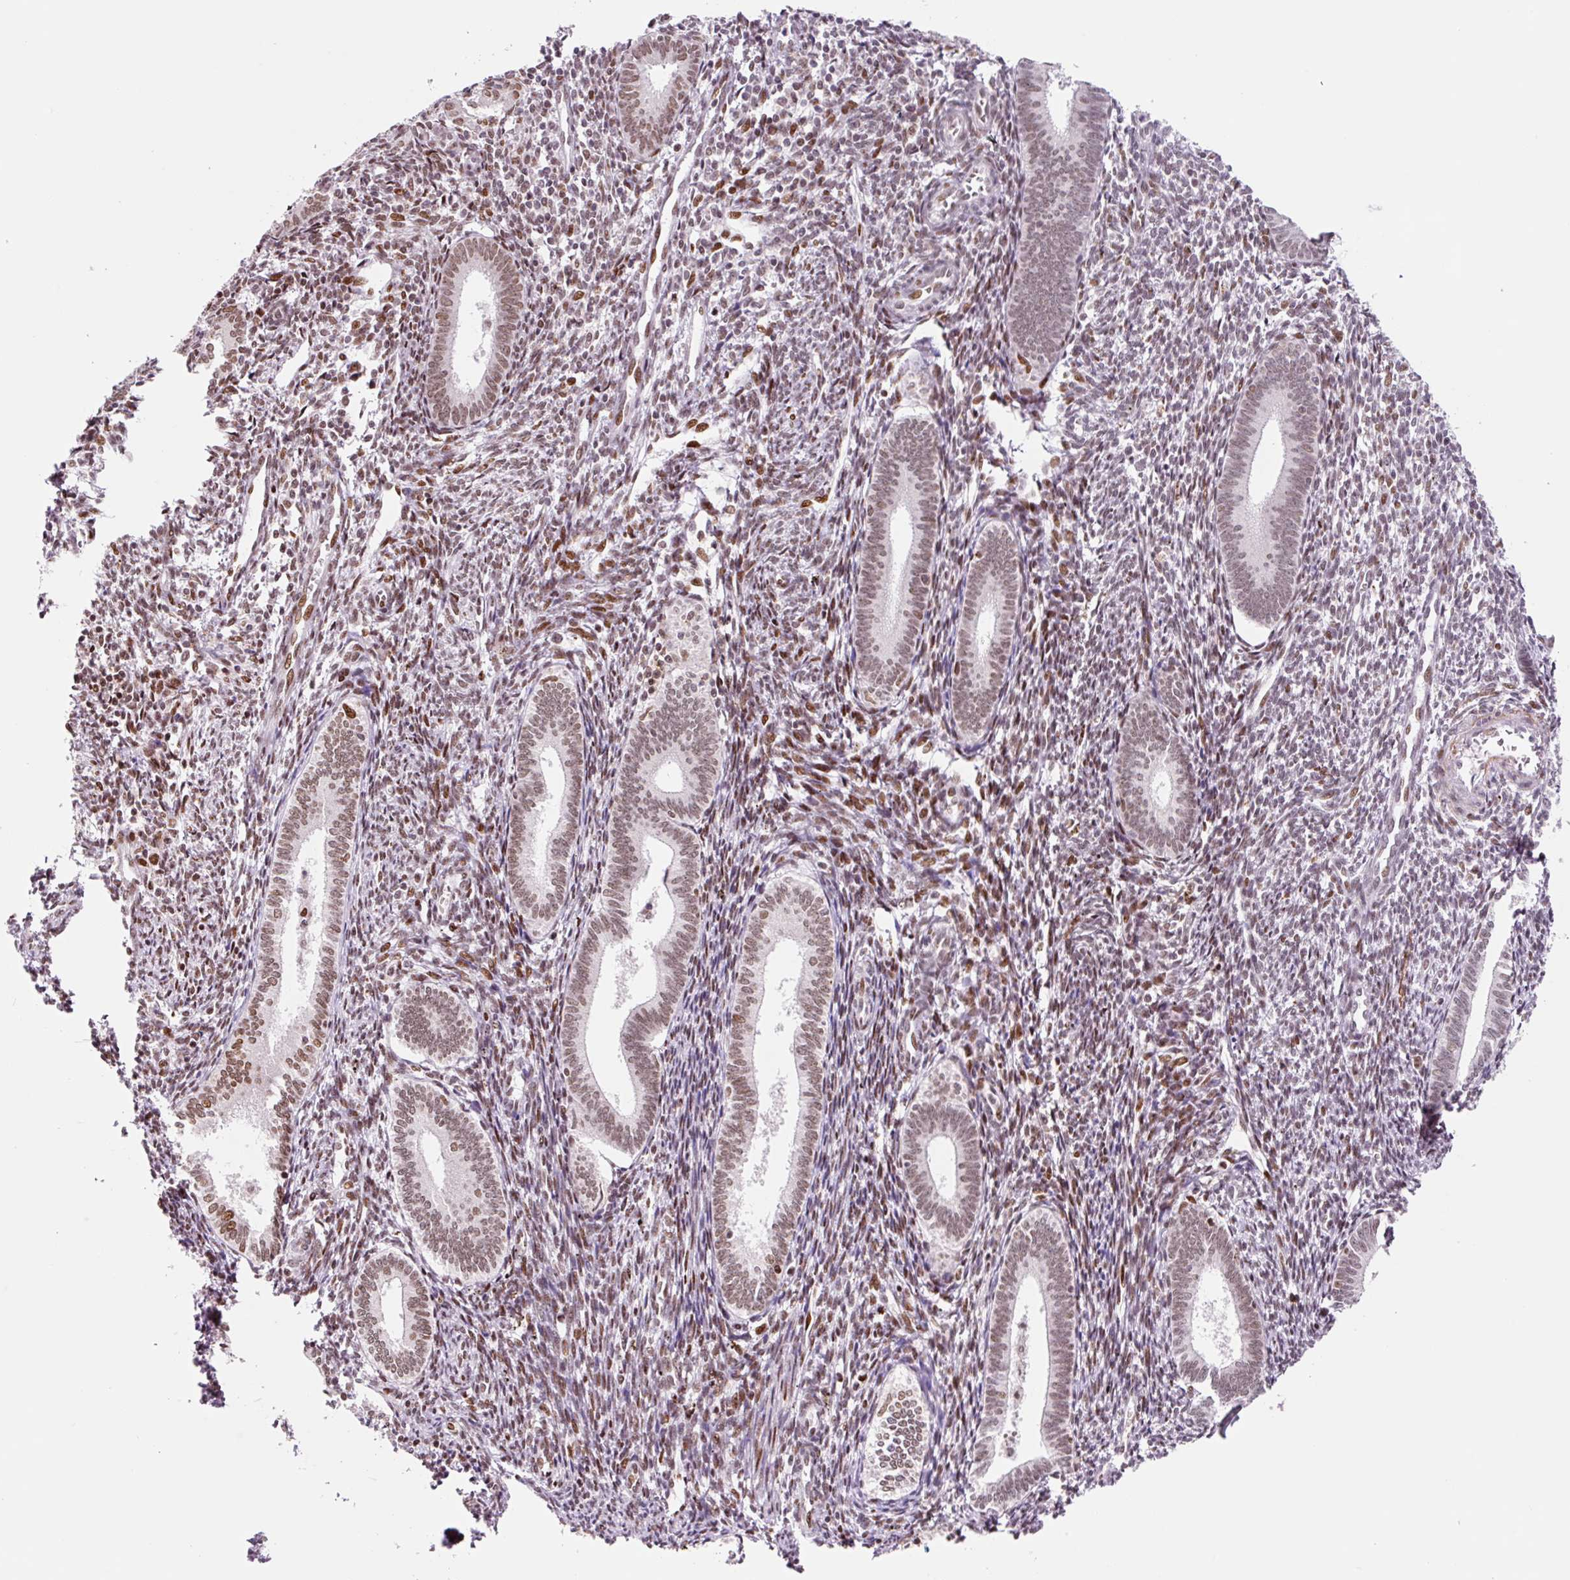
{"staining": {"intensity": "moderate", "quantity": "25%-75%", "location": "nuclear"}, "tissue": "endometrium", "cell_type": "Cells in endometrial stroma", "image_type": "normal", "snomed": [{"axis": "morphology", "description": "Normal tissue, NOS"}, {"axis": "topography", "description": "Endometrium"}], "caption": "Brown immunohistochemical staining in benign endometrium displays moderate nuclear expression in about 25%-75% of cells in endometrial stroma.", "gene": "CCNL2", "patient": {"sex": "female", "age": 41}}